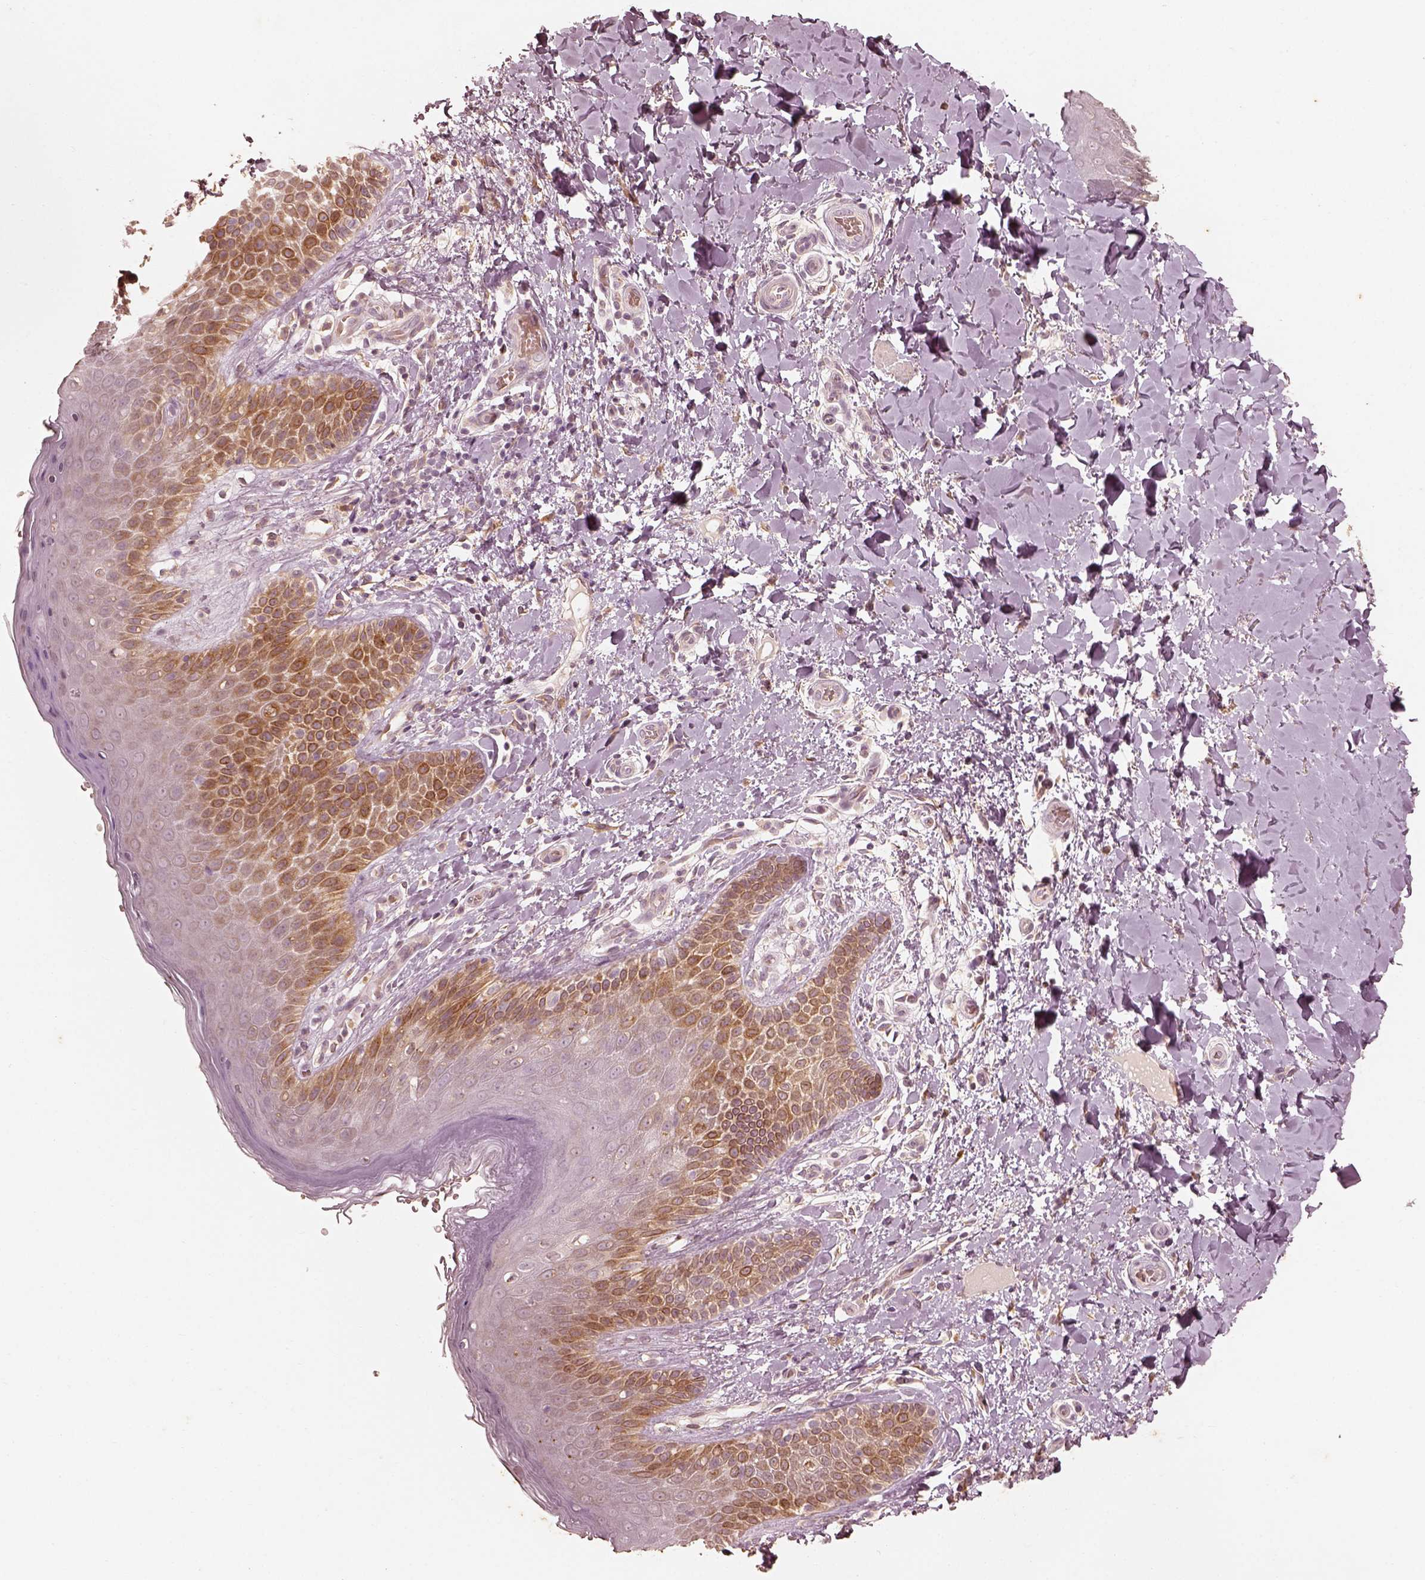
{"staining": {"intensity": "strong", "quantity": "<25%", "location": "cytoplasmic/membranous"}, "tissue": "skin", "cell_type": "Epidermal cells", "image_type": "normal", "snomed": [{"axis": "morphology", "description": "Normal tissue, NOS"}, {"axis": "topography", "description": "Anal"}], "caption": "Immunohistochemistry (DAB) staining of benign skin demonstrates strong cytoplasmic/membranous protein staining in about <25% of epidermal cells. The staining was performed using DAB to visualize the protein expression in brown, while the nuclei were stained in blue with hematoxylin (Magnification: 20x).", "gene": "WLS", "patient": {"sex": "male", "age": 36}}